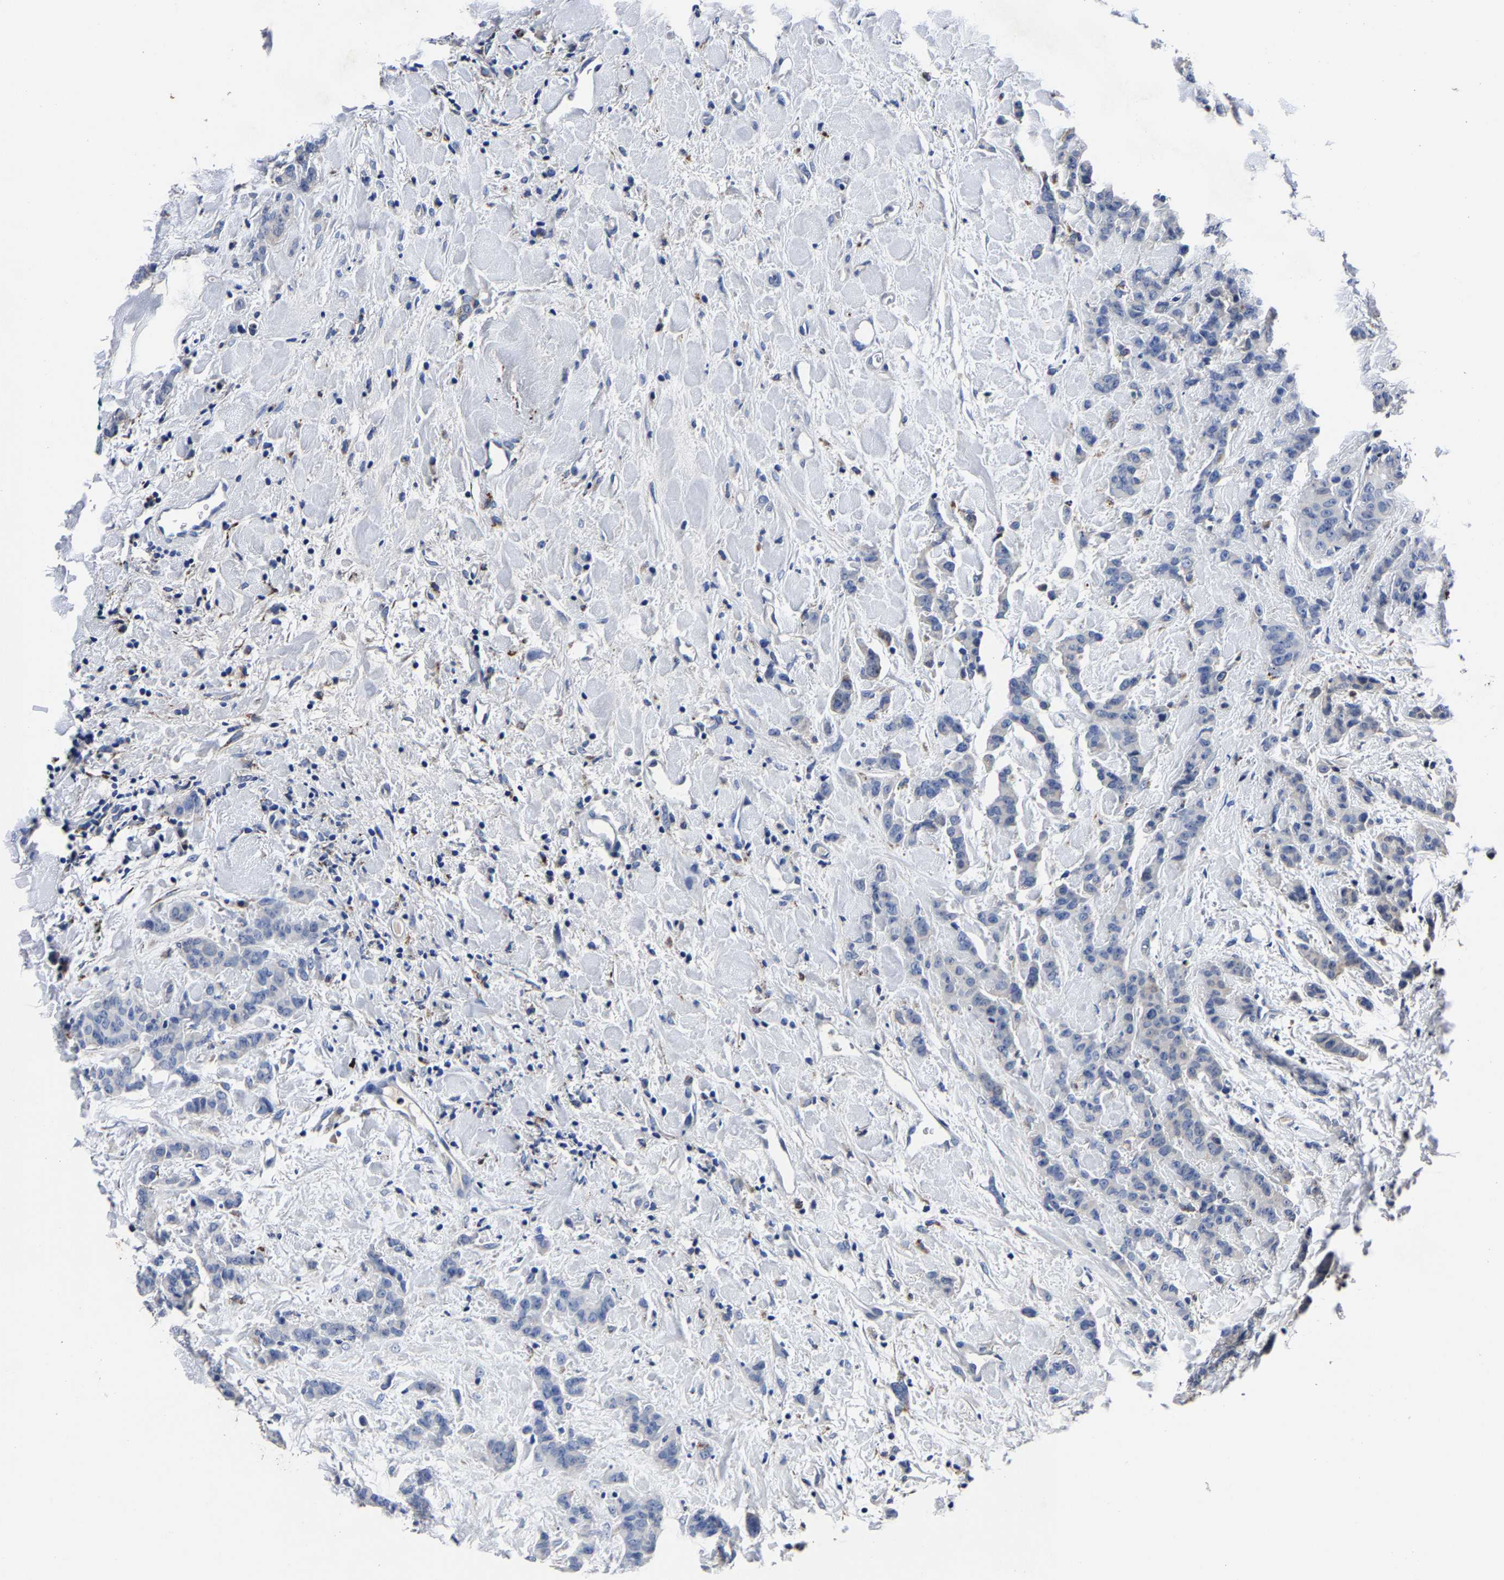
{"staining": {"intensity": "negative", "quantity": "none", "location": "none"}, "tissue": "breast cancer", "cell_type": "Tumor cells", "image_type": "cancer", "snomed": [{"axis": "morphology", "description": "Normal tissue, NOS"}, {"axis": "morphology", "description": "Duct carcinoma"}, {"axis": "topography", "description": "Breast"}], "caption": "Tumor cells show no significant staining in breast intraductal carcinoma.", "gene": "PSPH", "patient": {"sex": "female", "age": 40}}